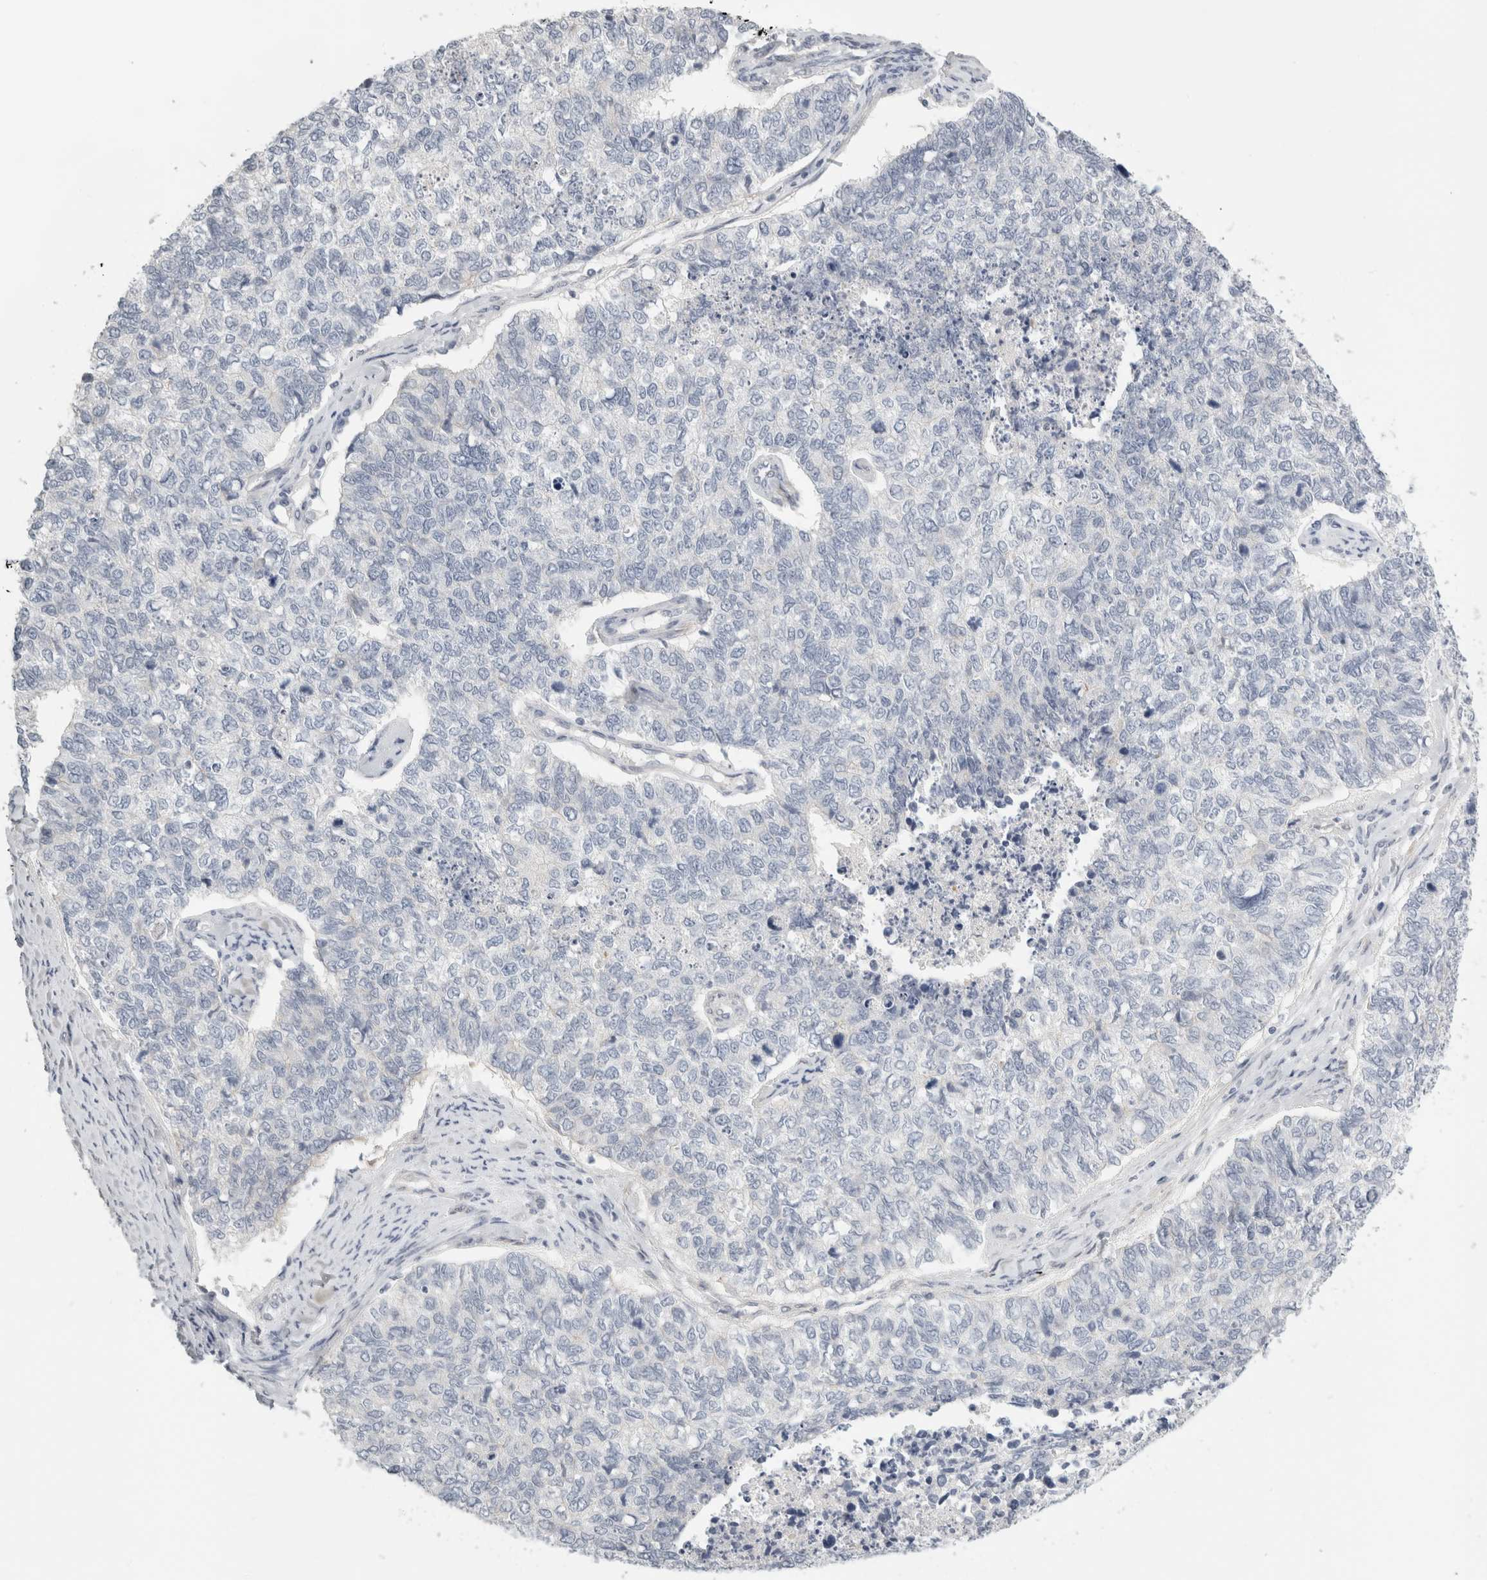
{"staining": {"intensity": "negative", "quantity": "none", "location": "none"}, "tissue": "cervical cancer", "cell_type": "Tumor cells", "image_type": "cancer", "snomed": [{"axis": "morphology", "description": "Squamous cell carcinoma, NOS"}, {"axis": "topography", "description": "Cervix"}], "caption": "Immunohistochemistry micrograph of neoplastic tissue: cervical squamous cell carcinoma stained with DAB exhibits no significant protein expression in tumor cells. Brightfield microscopy of IHC stained with DAB (3,3'-diaminobenzidine) (brown) and hematoxylin (blue), captured at high magnification.", "gene": "FBLIM1", "patient": {"sex": "female", "age": 63}}